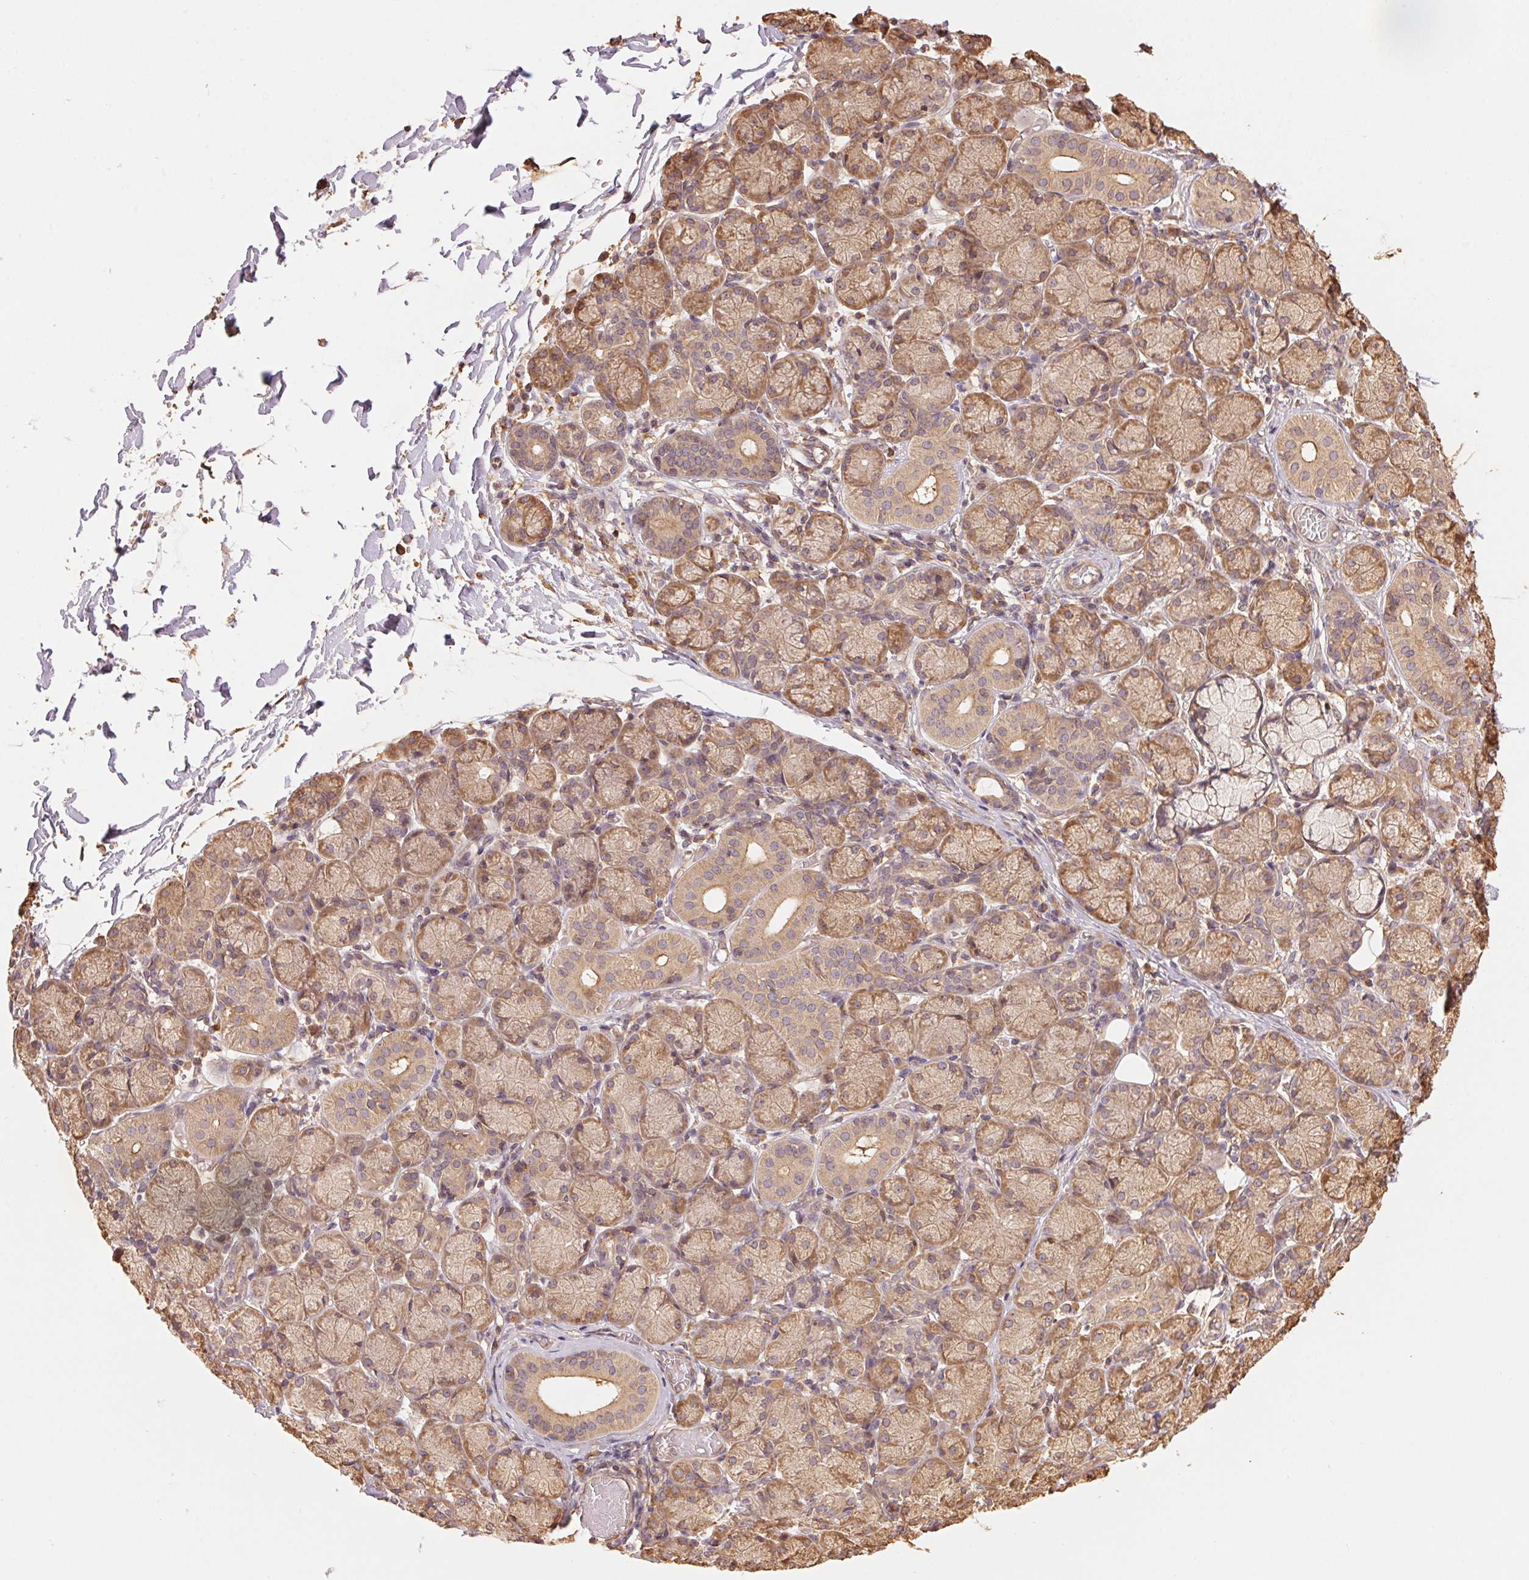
{"staining": {"intensity": "moderate", "quantity": ">75%", "location": "cytoplasmic/membranous"}, "tissue": "salivary gland", "cell_type": "Glandular cells", "image_type": "normal", "snomed": [{"axis": "morphology", "description": "Normal tissue, NOS"}, {"axis": "topography", "description": "Salivary gland"}, {"axis": "topography", "description": "Peripheral nerve tissue"}], "caption": "IHC photomicrograph of normal salivary gland stained for a protein (brown), which reveals medium levels of moderate cytoplasmic/membranous staining in about >75% of glandular cells.", "gene": "C6orf163", "patient": {"sex": "female", "age": 24}}